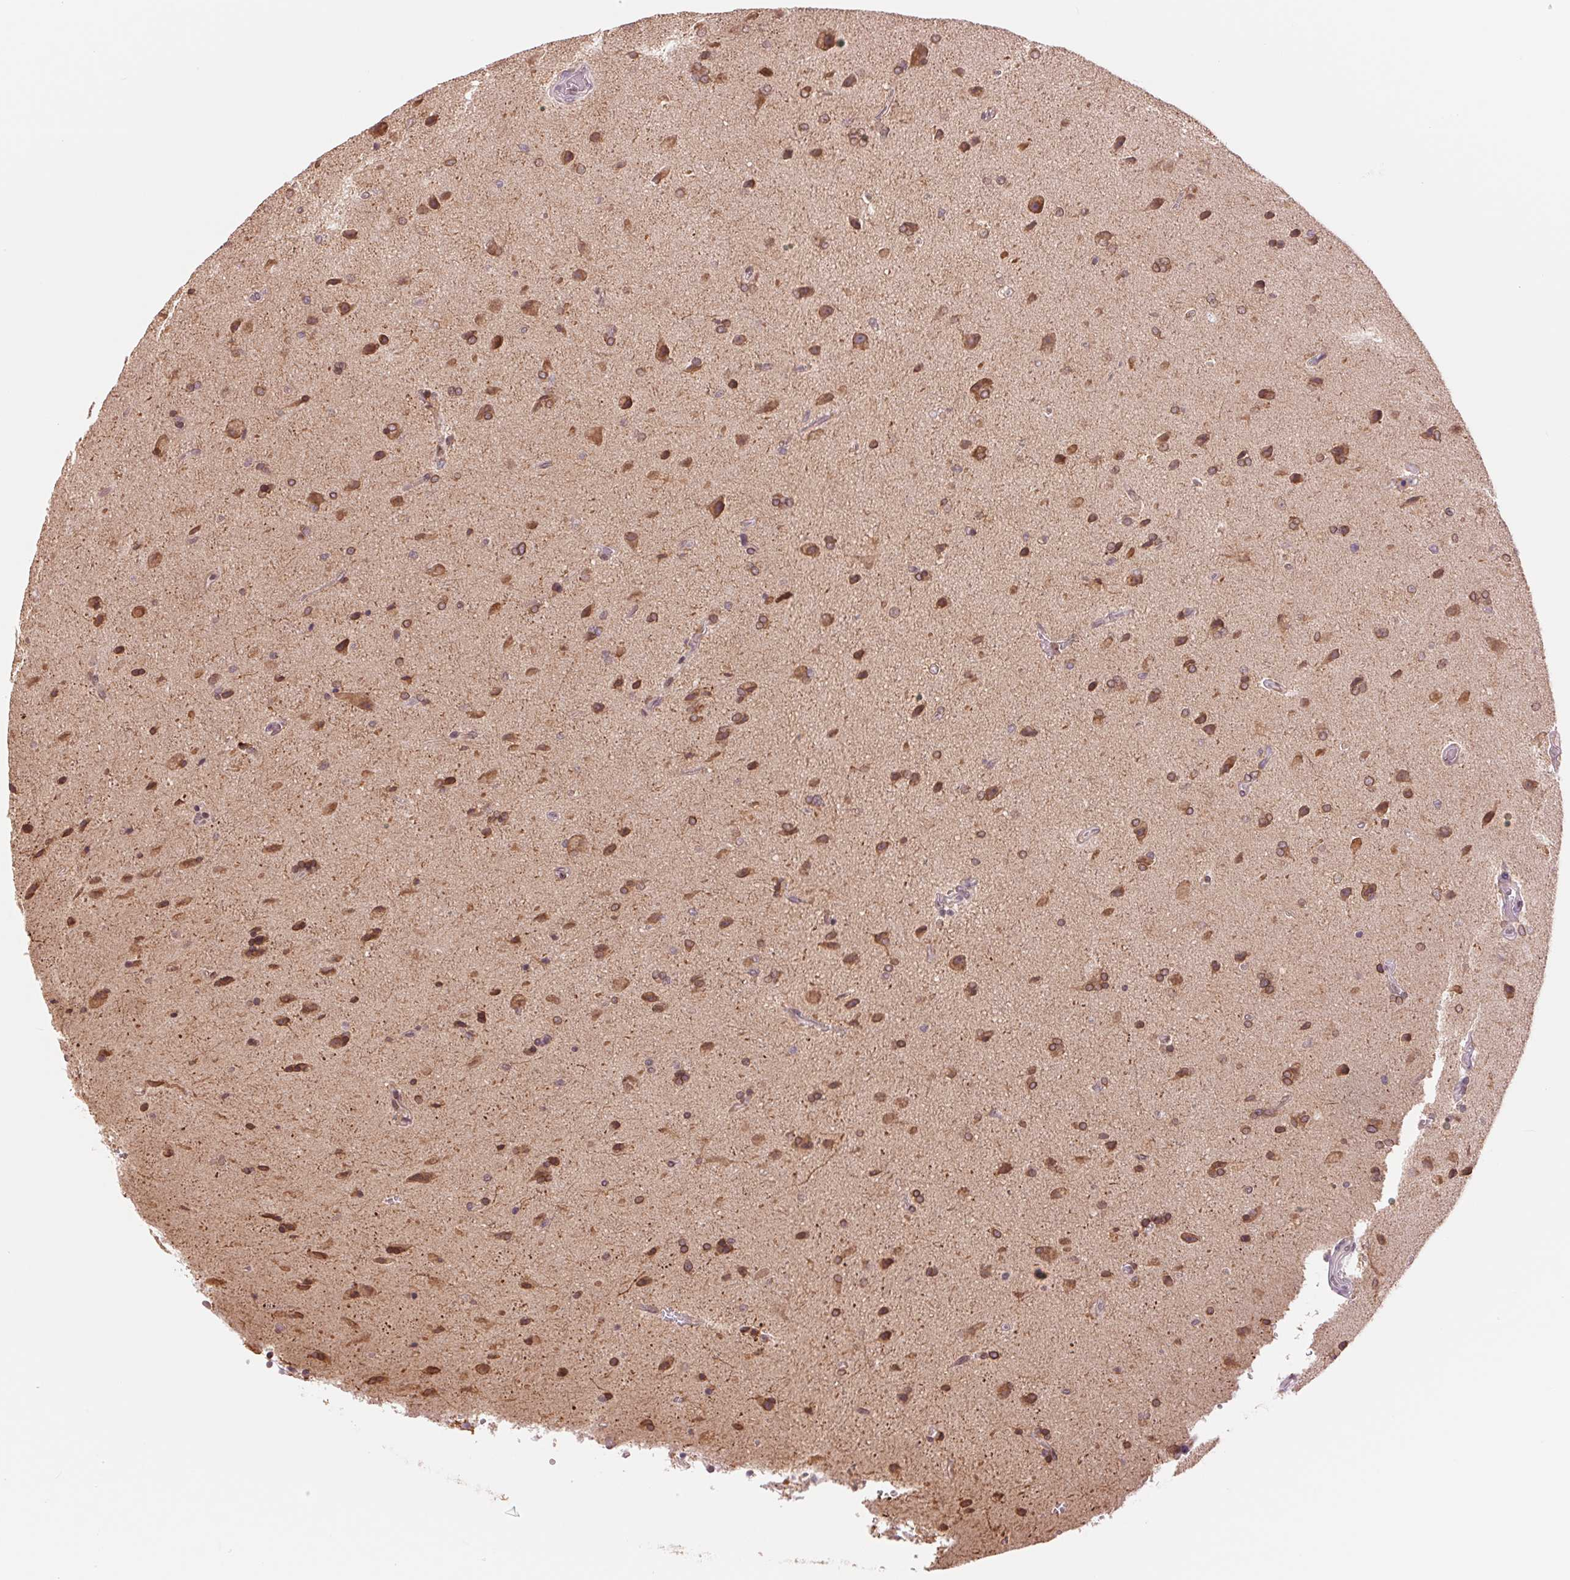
{"staining": {"intensity": "moderate", "quantity": ">75%", "location": "cytoplasmic/membranous"}, "tissue": "glioma", "cell_type": "Tumor cells", "image_type": "cancer", "snomed": [{"axis": "morphology", "description": "Glioma, malignant, High grade"}, {"axis": "topography", "description": "Brain"}], "caption": "Malignant glioma (high-grade) stained with a brown dye demonstrates moderate cytoplasmic/membranous positive positivity in about >75% of tumor cells.", "gene": "TECR", "patient": {"sex": "male", "age": 68}}